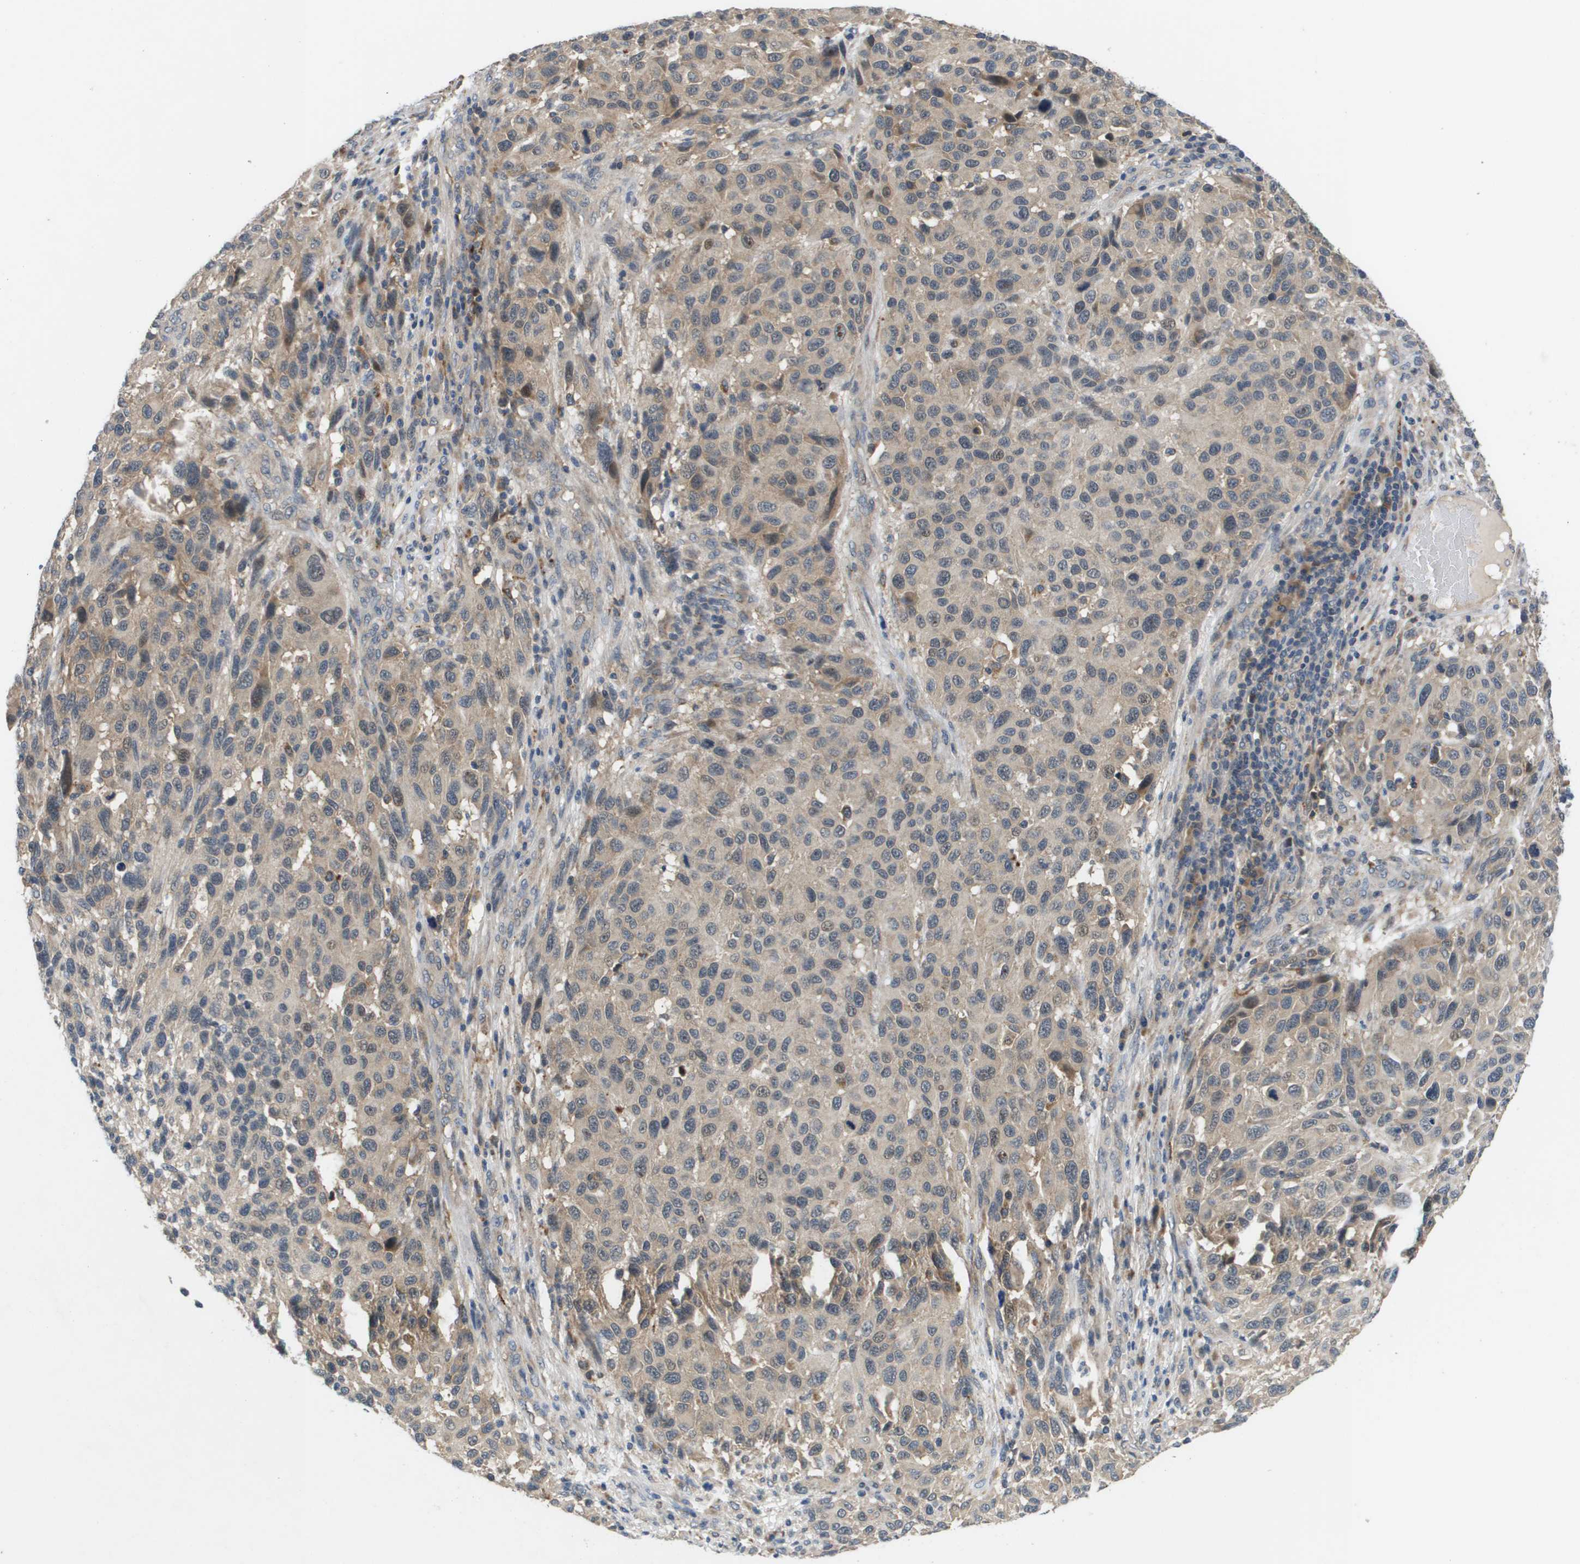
{"staining": {"intensity": "weak", "quantity": "25%-75%", "location": "cytoplasmic/membranous"}, "tissue": "melanoma", "cell_type": "Tumor cells", "image_type": "cancer", "snomed": [{"axis": "morphology", "description": "Malignant melanoma, Metastatic site"}, {"axis": "topography", "description": "Lymph node"}], "caption": "This is a photomicrograph of IHC staining of melanoma, which shows weak staining in the cytoplasmic/membranous of tumor cells.", "gene": "SLC25A20", "patient": {"sex": "male", "age": 61}}